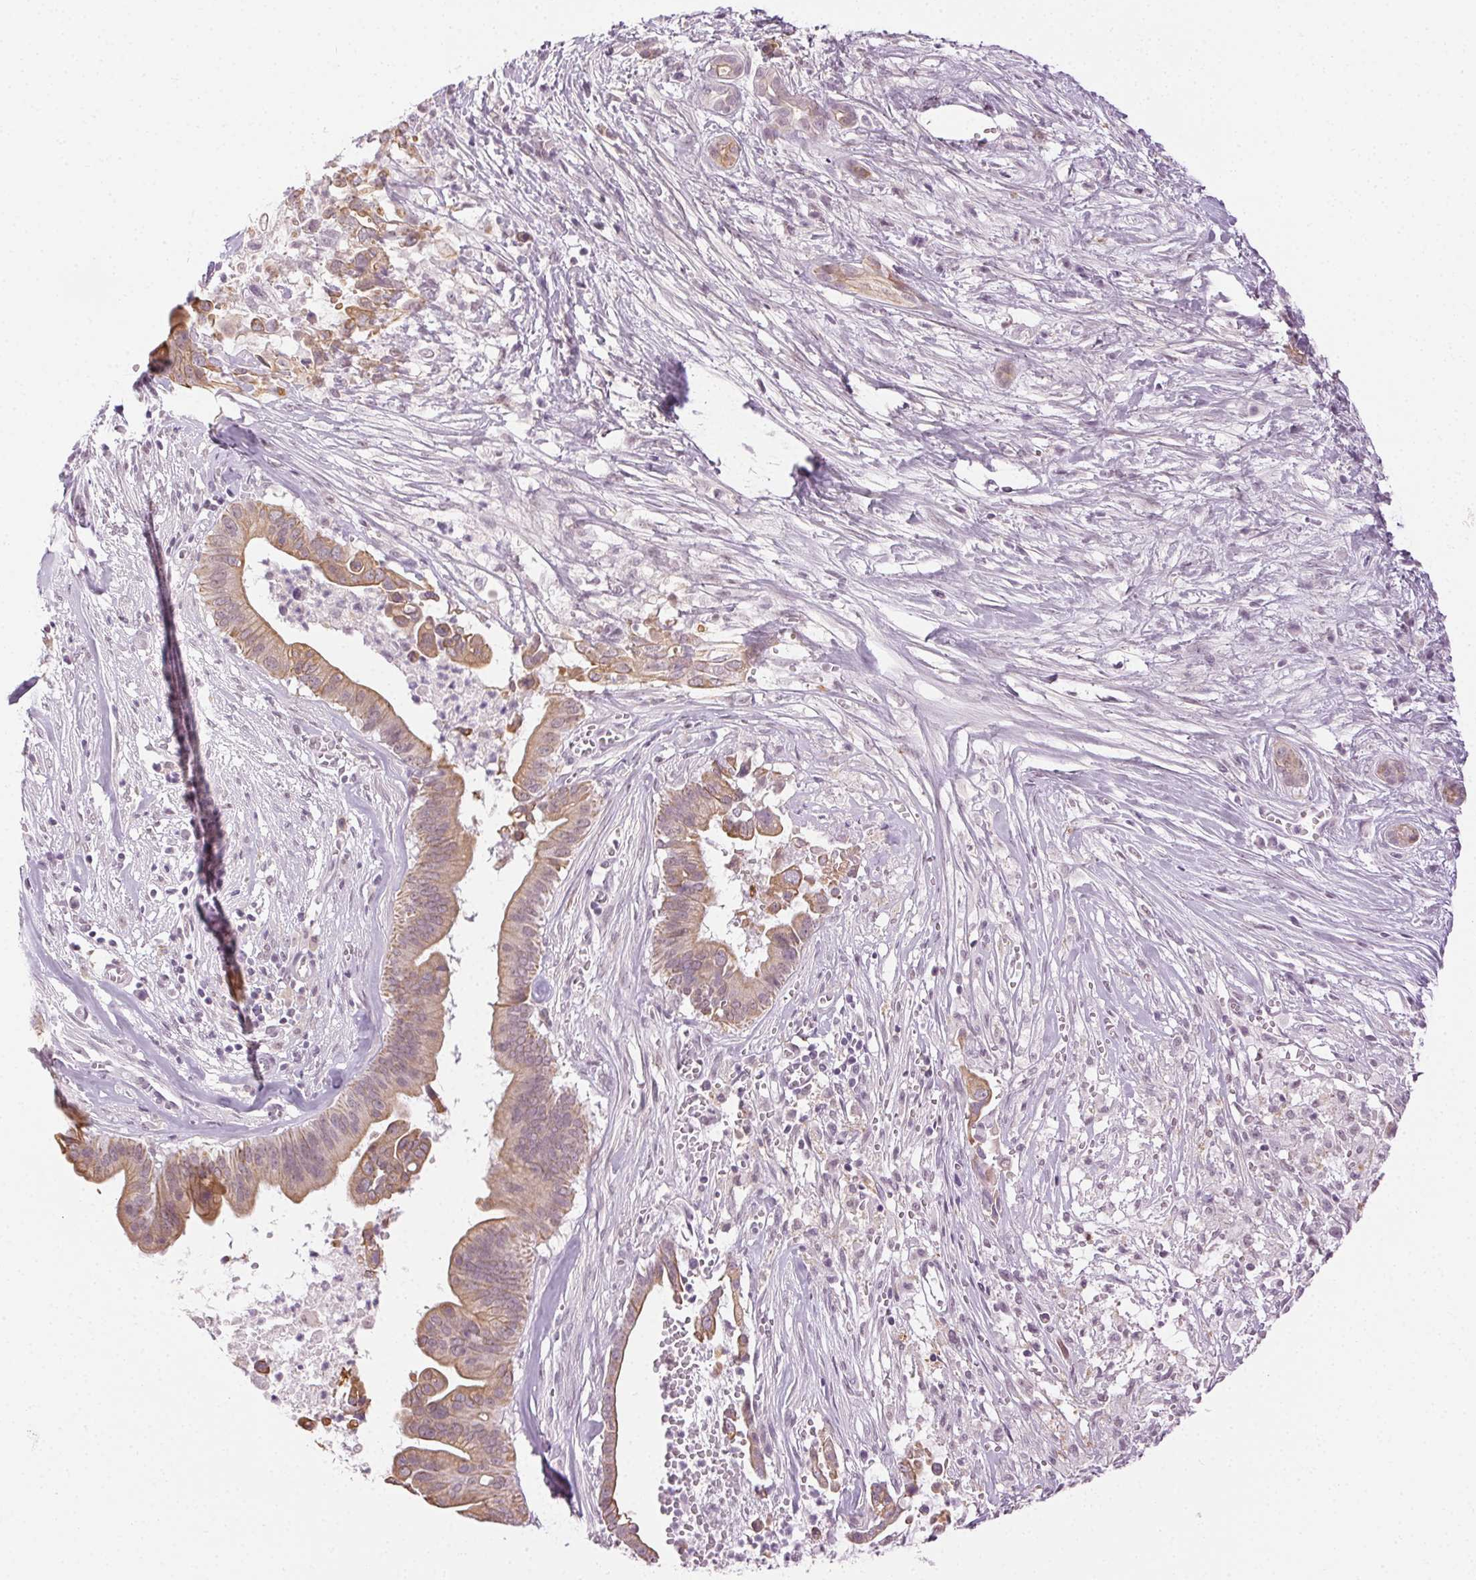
{"staining": {"intensity": "weak", "quantity": "25%-75%", "location": "cytoplasmic/membranous"}, "tissue": "pancreatic cancer", "cell_type": "Tumor cells", "image_type": "cancer", "snomed": [{"axis": "morphology", "description": "Adenocarcinoma, NOS"}, {"axis": "topography", "description": "Pancreas"}], "caption": "Protein staining of pancreatic cancer tissue displays weak cytoplasmic/membranous expression in approximately 25%-75% of tumor cells.", "gene": "AIF1L", "patient": {"sex": "male", "age": 61}}